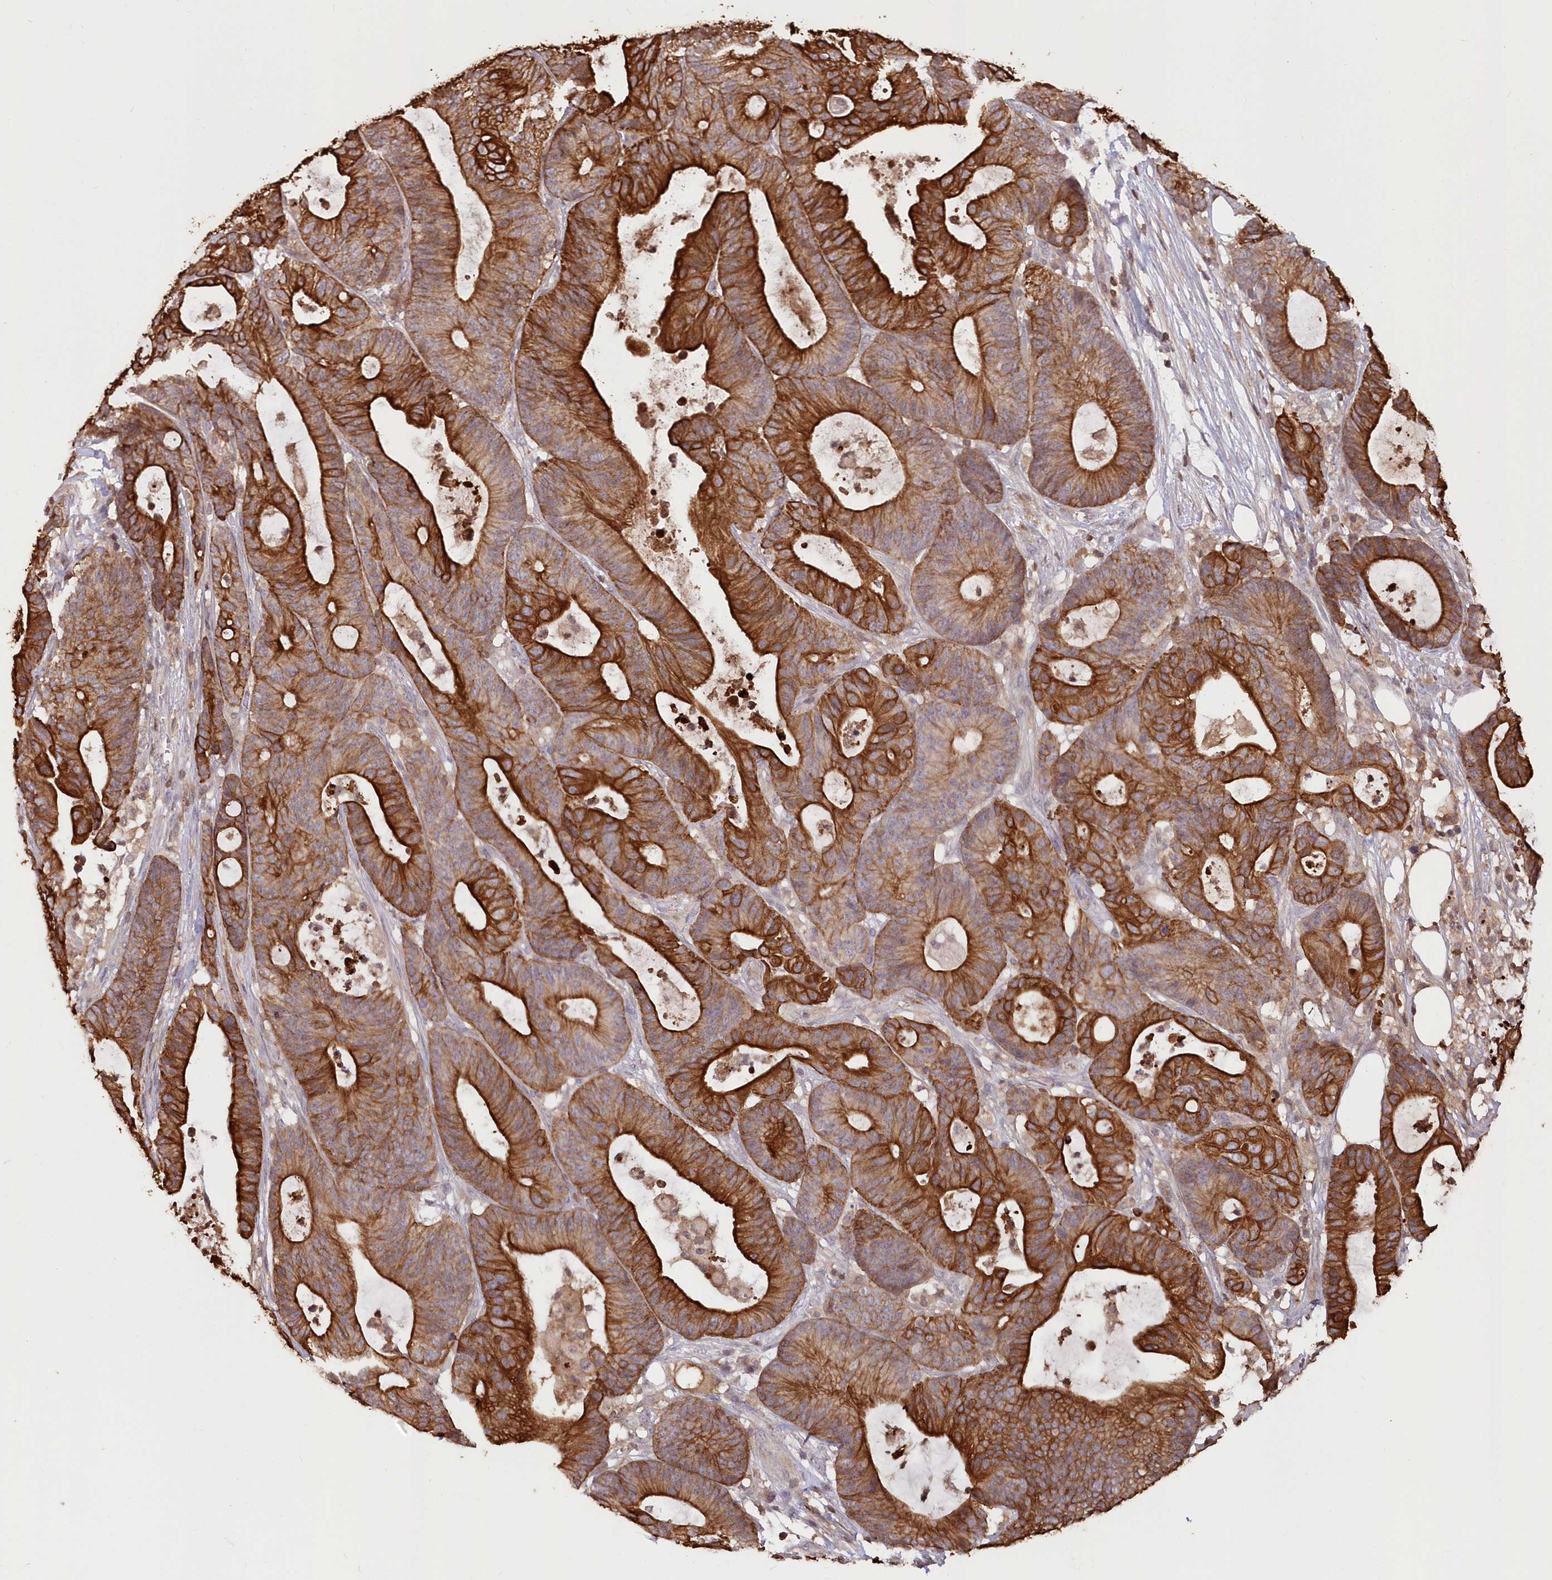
{"staining": {"intensity": "strong", "quantity": ">75%", "location": "cytoplasmic/membranous"}, "tissue": "colorectal cancer", "cell_type": "Tumor cells", "image_type": "cancer", "snomed": [{"axis": "morphology", "description": "Adenocarcinoma, NOS"}, {"axis": "topography", "description": "Colon"}], "caption": "Immunohistochemical staining of human adenocarcinoma (colorectal) exhibits strong cytoplasmic/membranous protein staining in about >75% of tumor cells. The staining is performed using DAB brown chromogen to label protein expression. The nuclei are counter-stained blue using hematoxylin.", "gene": "SNED1", "patient": {"sex": "female", "age": 84}}